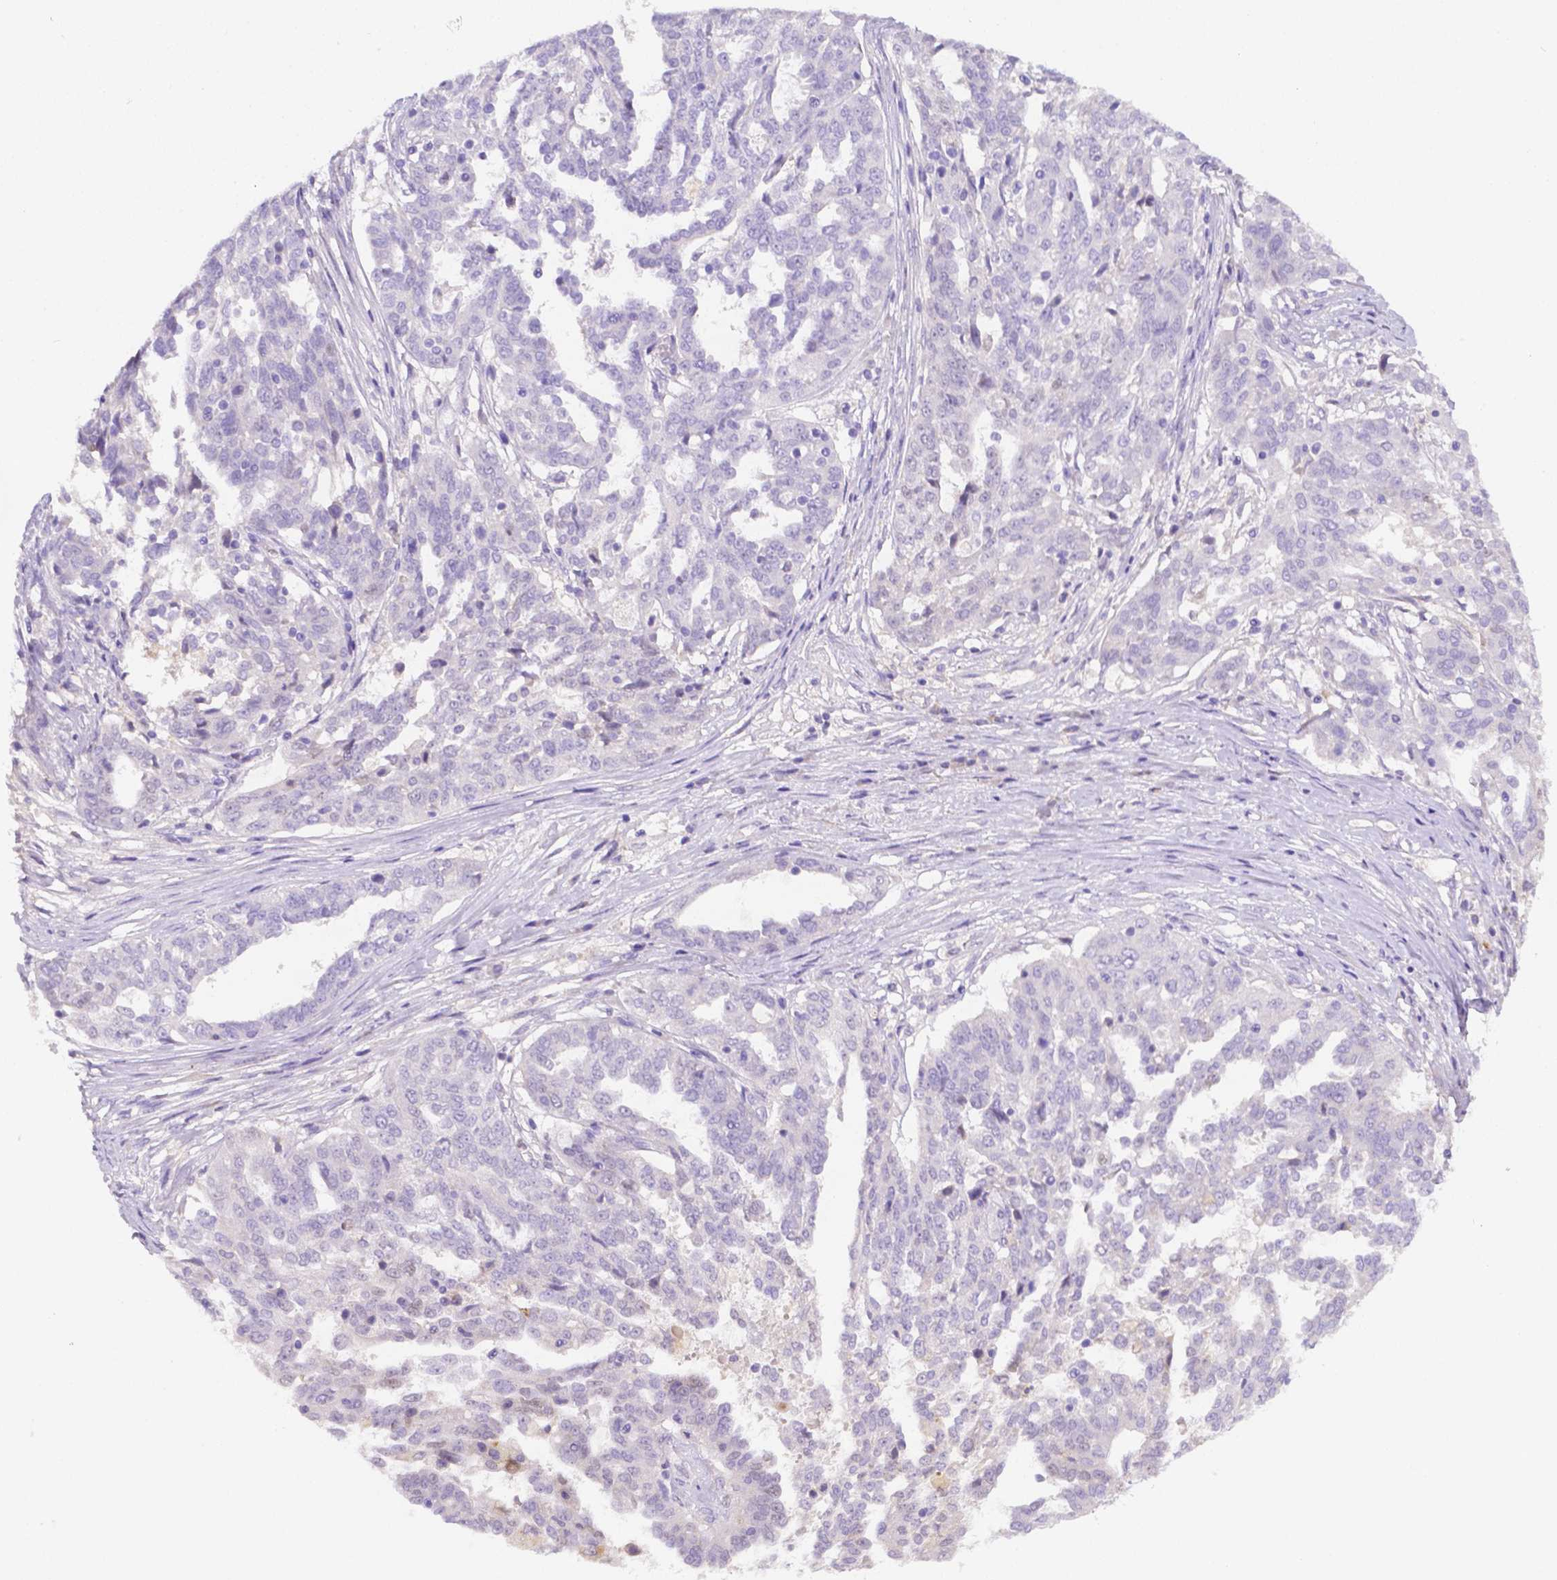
{"staining": {"intensity": "negative", "quantity": "none", "location": "none"}, "tissue": "ovarian cancer", "cell_type": "Tumor cells", "image_type": "cancer", "snomed": [{"axis": "morphology", "description": "Cystadenocarcinoma, serous, NOS"}, {"axis": "topography", "description": "Ovary"}], "caption": "Protein analysis of ovarian cancer demonstrates no significant staining in tumor cells.", "gene": "NXPH2", "patient": {"sex": "female", "age": 67}}